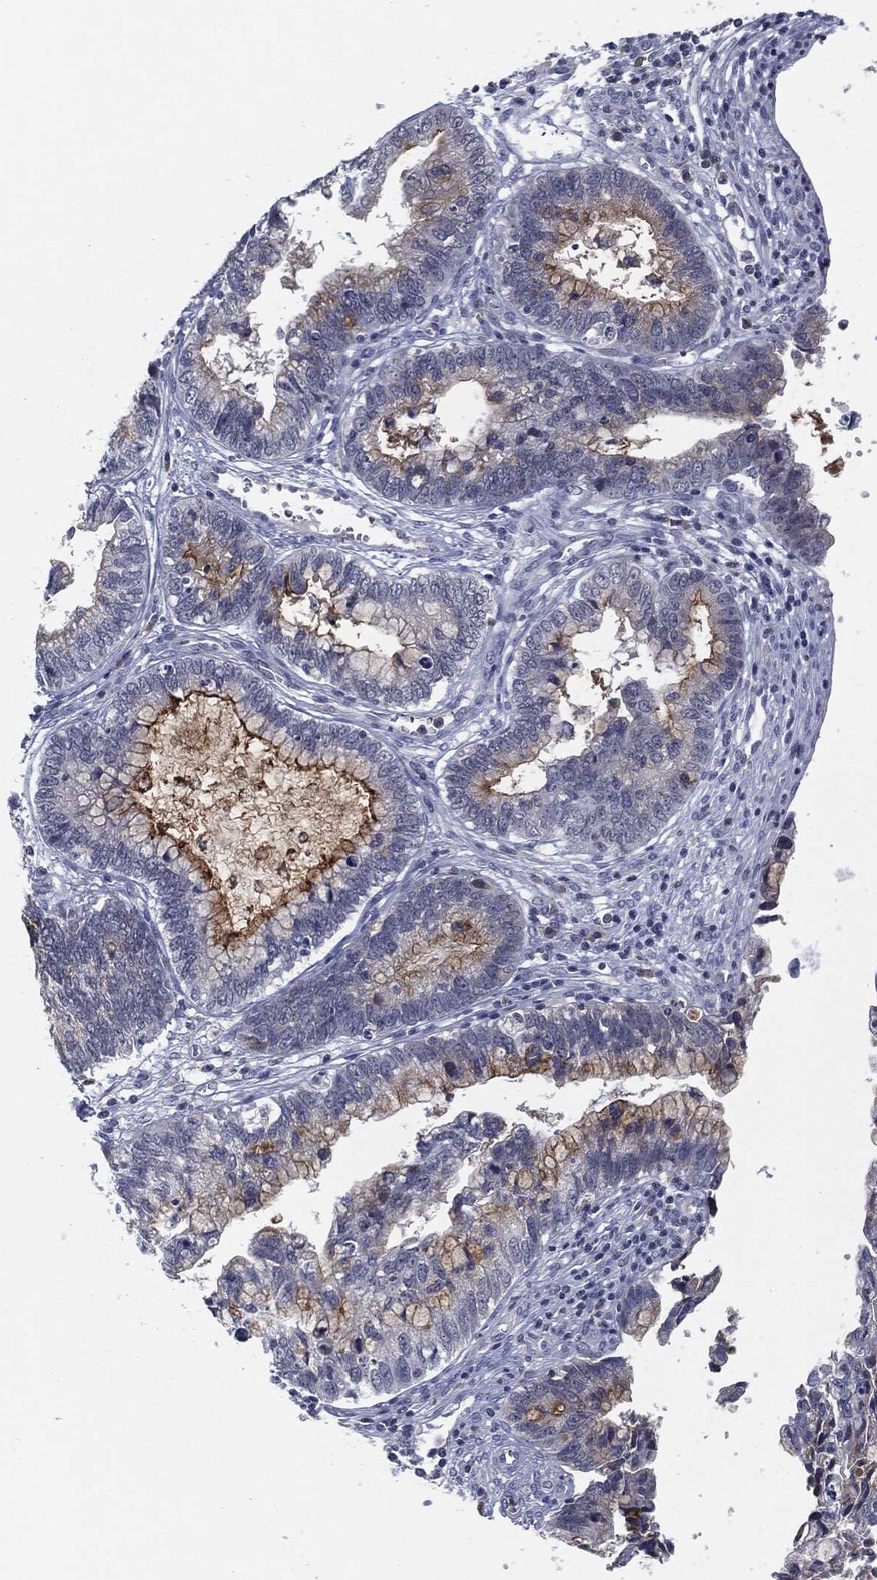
{"staining": {"intensity": "strong", "quantity": "<25%", "location": "cytoplasmic/membranous"}, "tissue": "cervical cancer", "cell_type": "Tumor cells", "image_type": "cancer", "snomed": [{"axis": "morphology", "description": "Adenocarcinoma, NOS"}, {"axis": "topography", "description": "Cervix"}], "caption": "The micrograph displays staining of cervical cancer, revealing strong cytoplasmic/membranous protein staining (brown color) within tumor cells. (IHC, brightfield microscopy, high magnification).", "gene": "PROM1", "patient": {"sex": "female", "age": 44}}